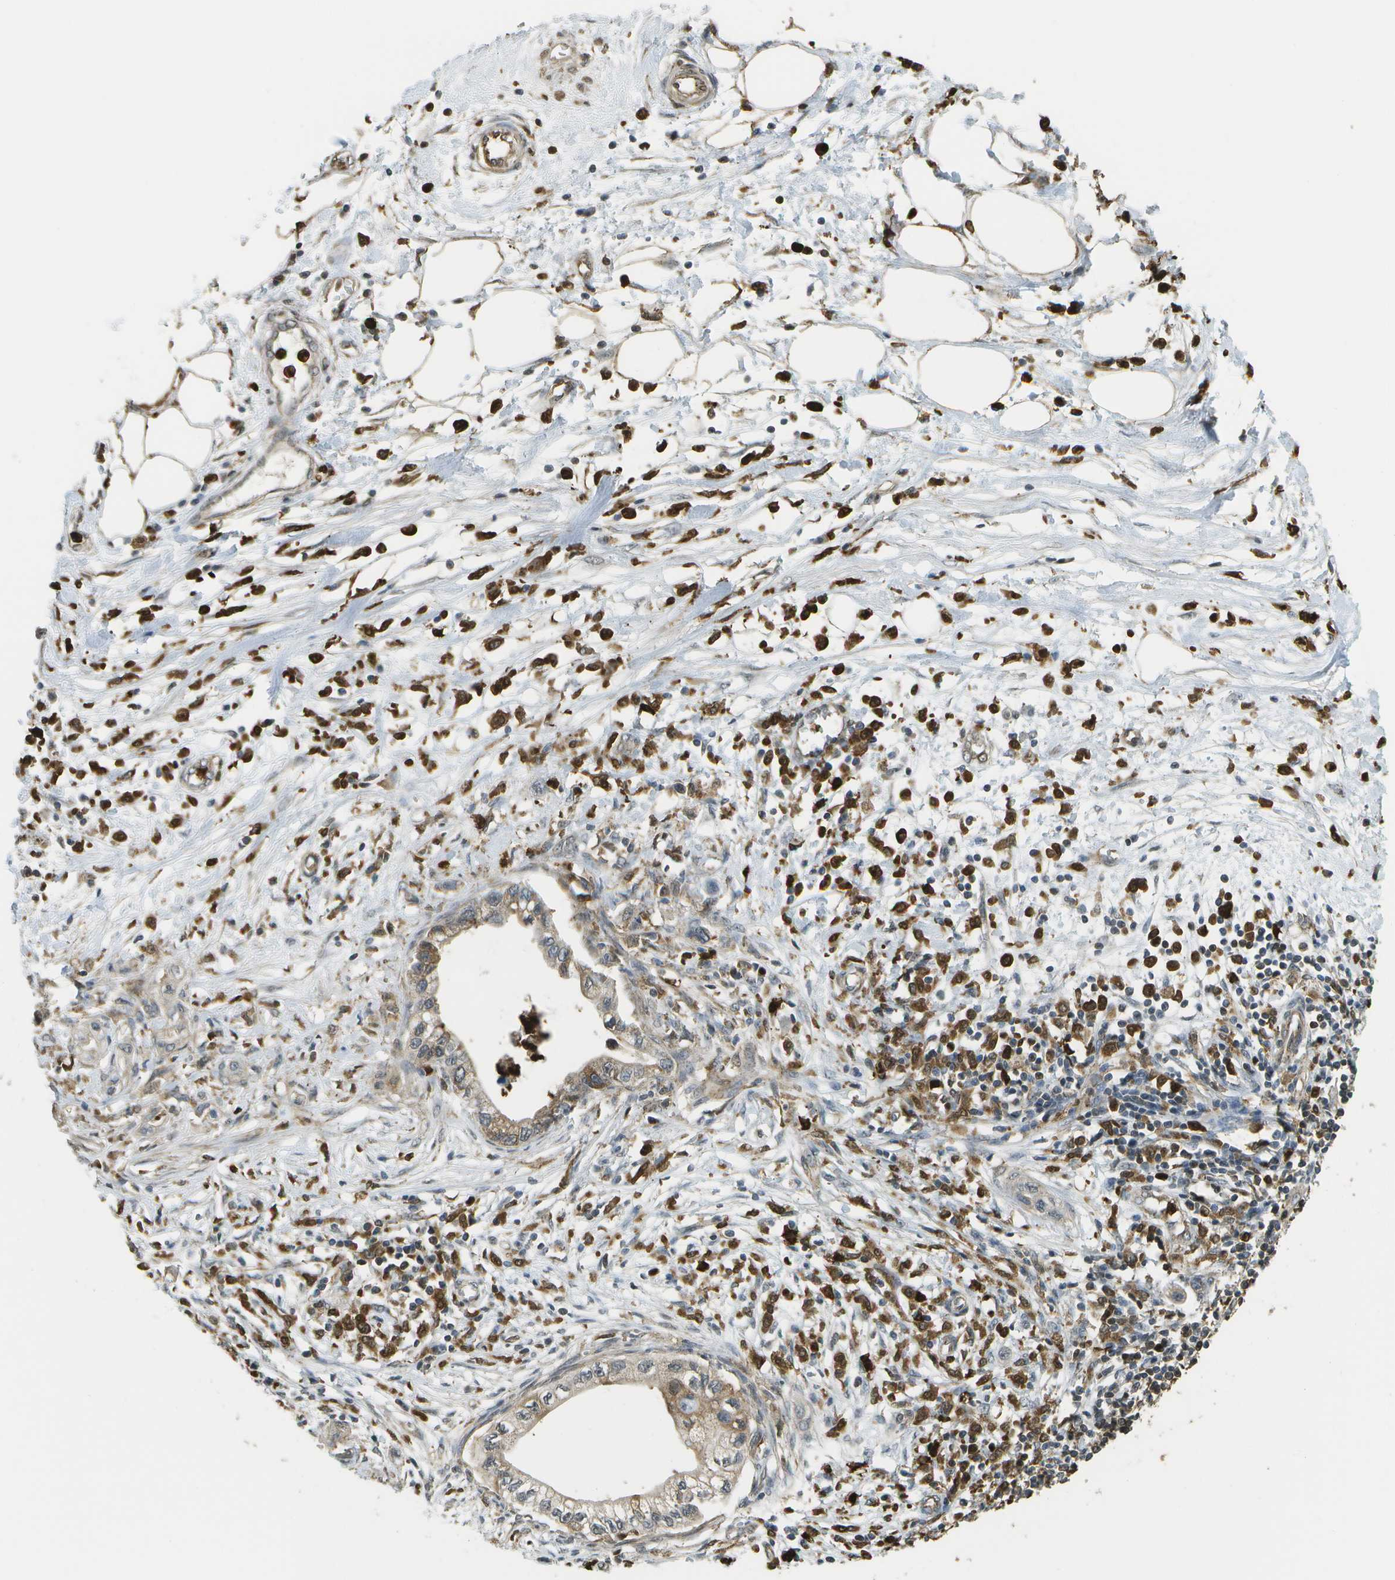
{"staining": {"intensity": "weak", "quantity": "<25%", "location": "cytoplasmic/membranous"}, "tissue": "pancreatic cancer", "cell_type": "Tumor cells", "image_type": "cancer", "snomed": [{"axis": "morphology", "description": "Adenocarcinoma, NOS"}, {"axis": "topography", "description": "Pancreas"}], "caption": "The immunohistochemistry micrograph has no significant expression in tumor cells of pancreatic adenocarcinoma tissue.", "gene": "CACHD1", "patient": {"sex": "male", "age": 56}}